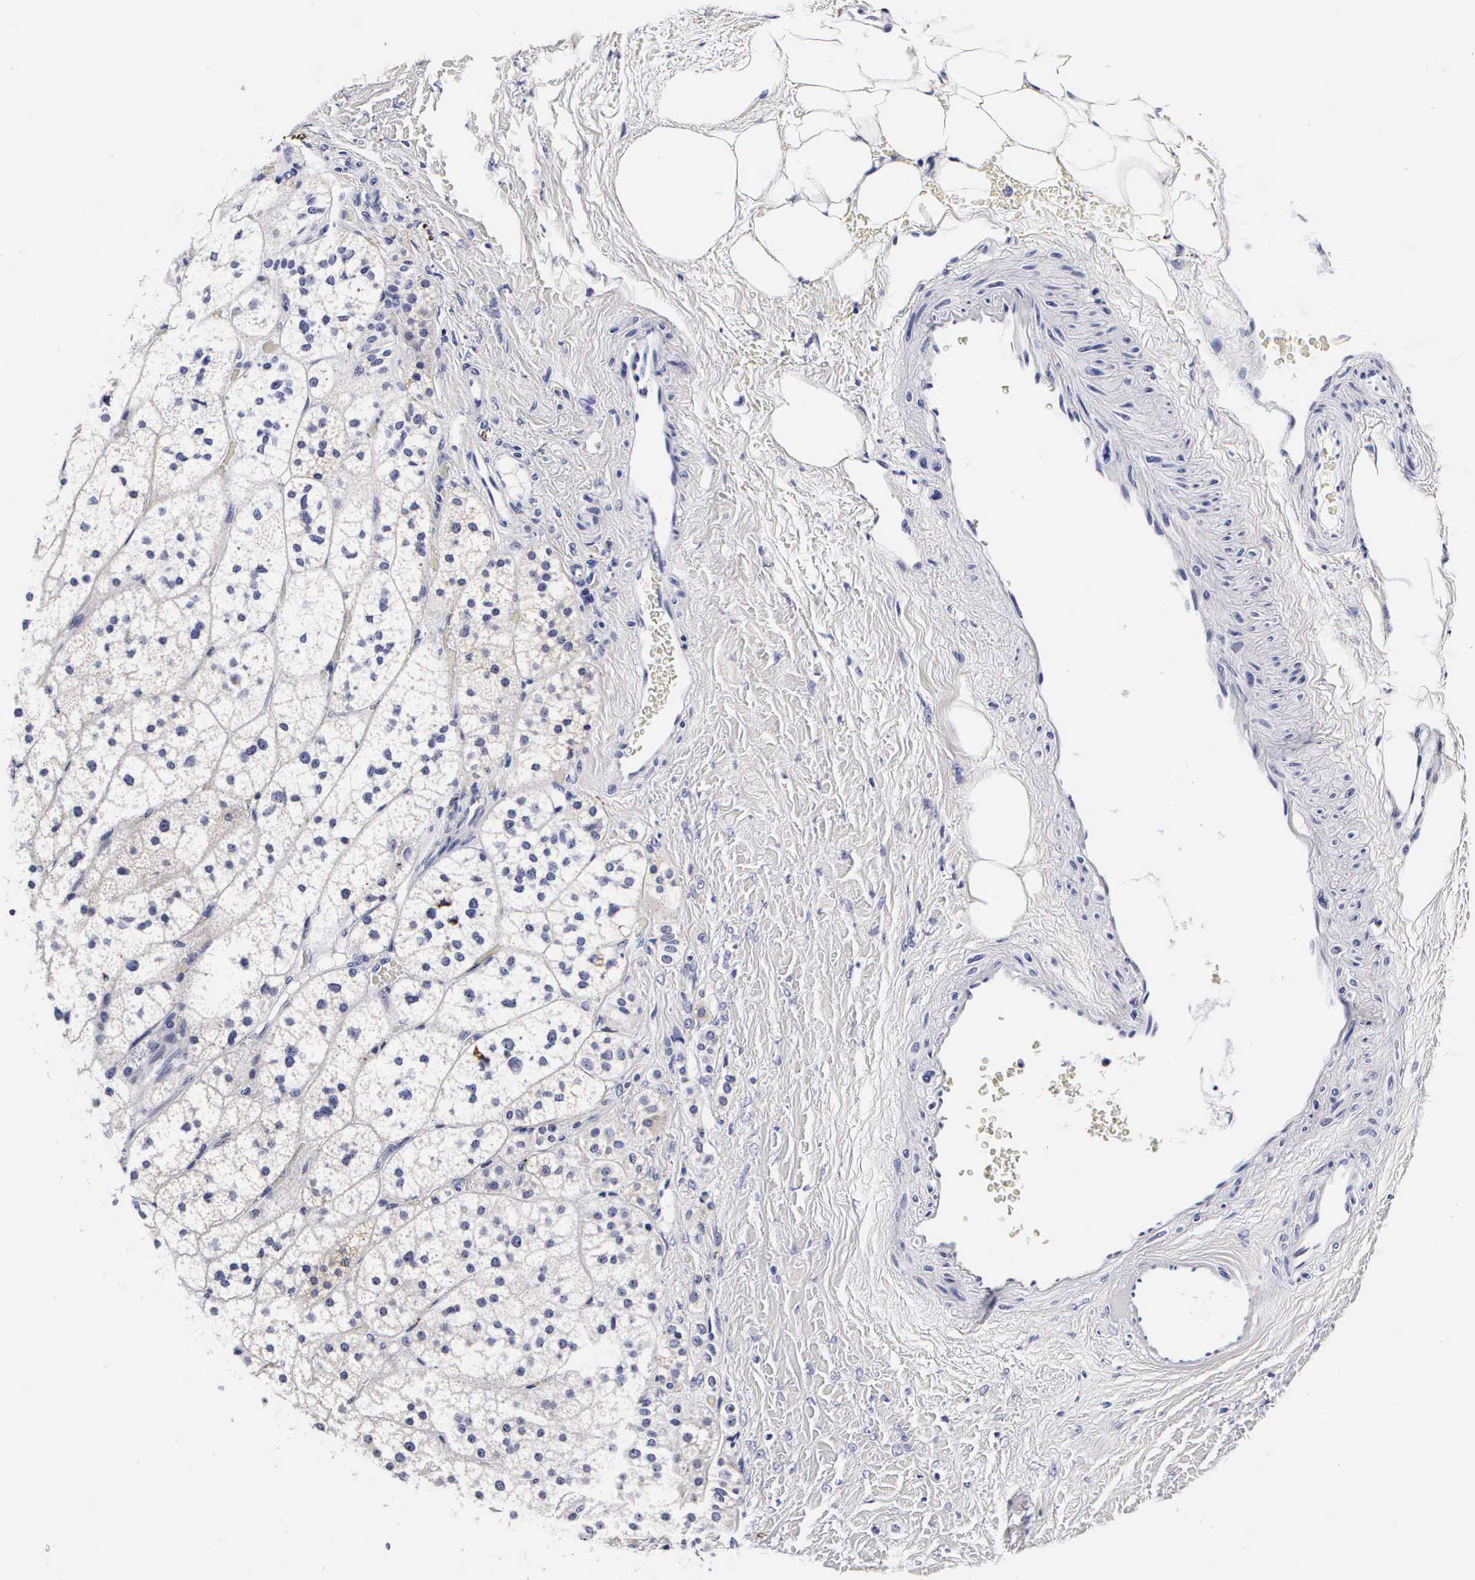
{"staining": {"intensity": "moderate", "quantity": "<25%", "location": "cytoplasmic/membranous"}, "tissue": "adrenal gland", "cell_type": "Glandular cells", "image_type": "normal", "snomed": [{"axis": "morphology", "description": "Normal tissue, NOS"}, {"axis": "topography", "description": "Adrenal gland"}], "caption": "Protein analysis of unremarkable adrenal gland reveals moderate cytoplasmic/membranous expression in approximately <25% of glandular cells.", "gene": "RNASE6", "patient": {"sex": "male", "age": 57}}